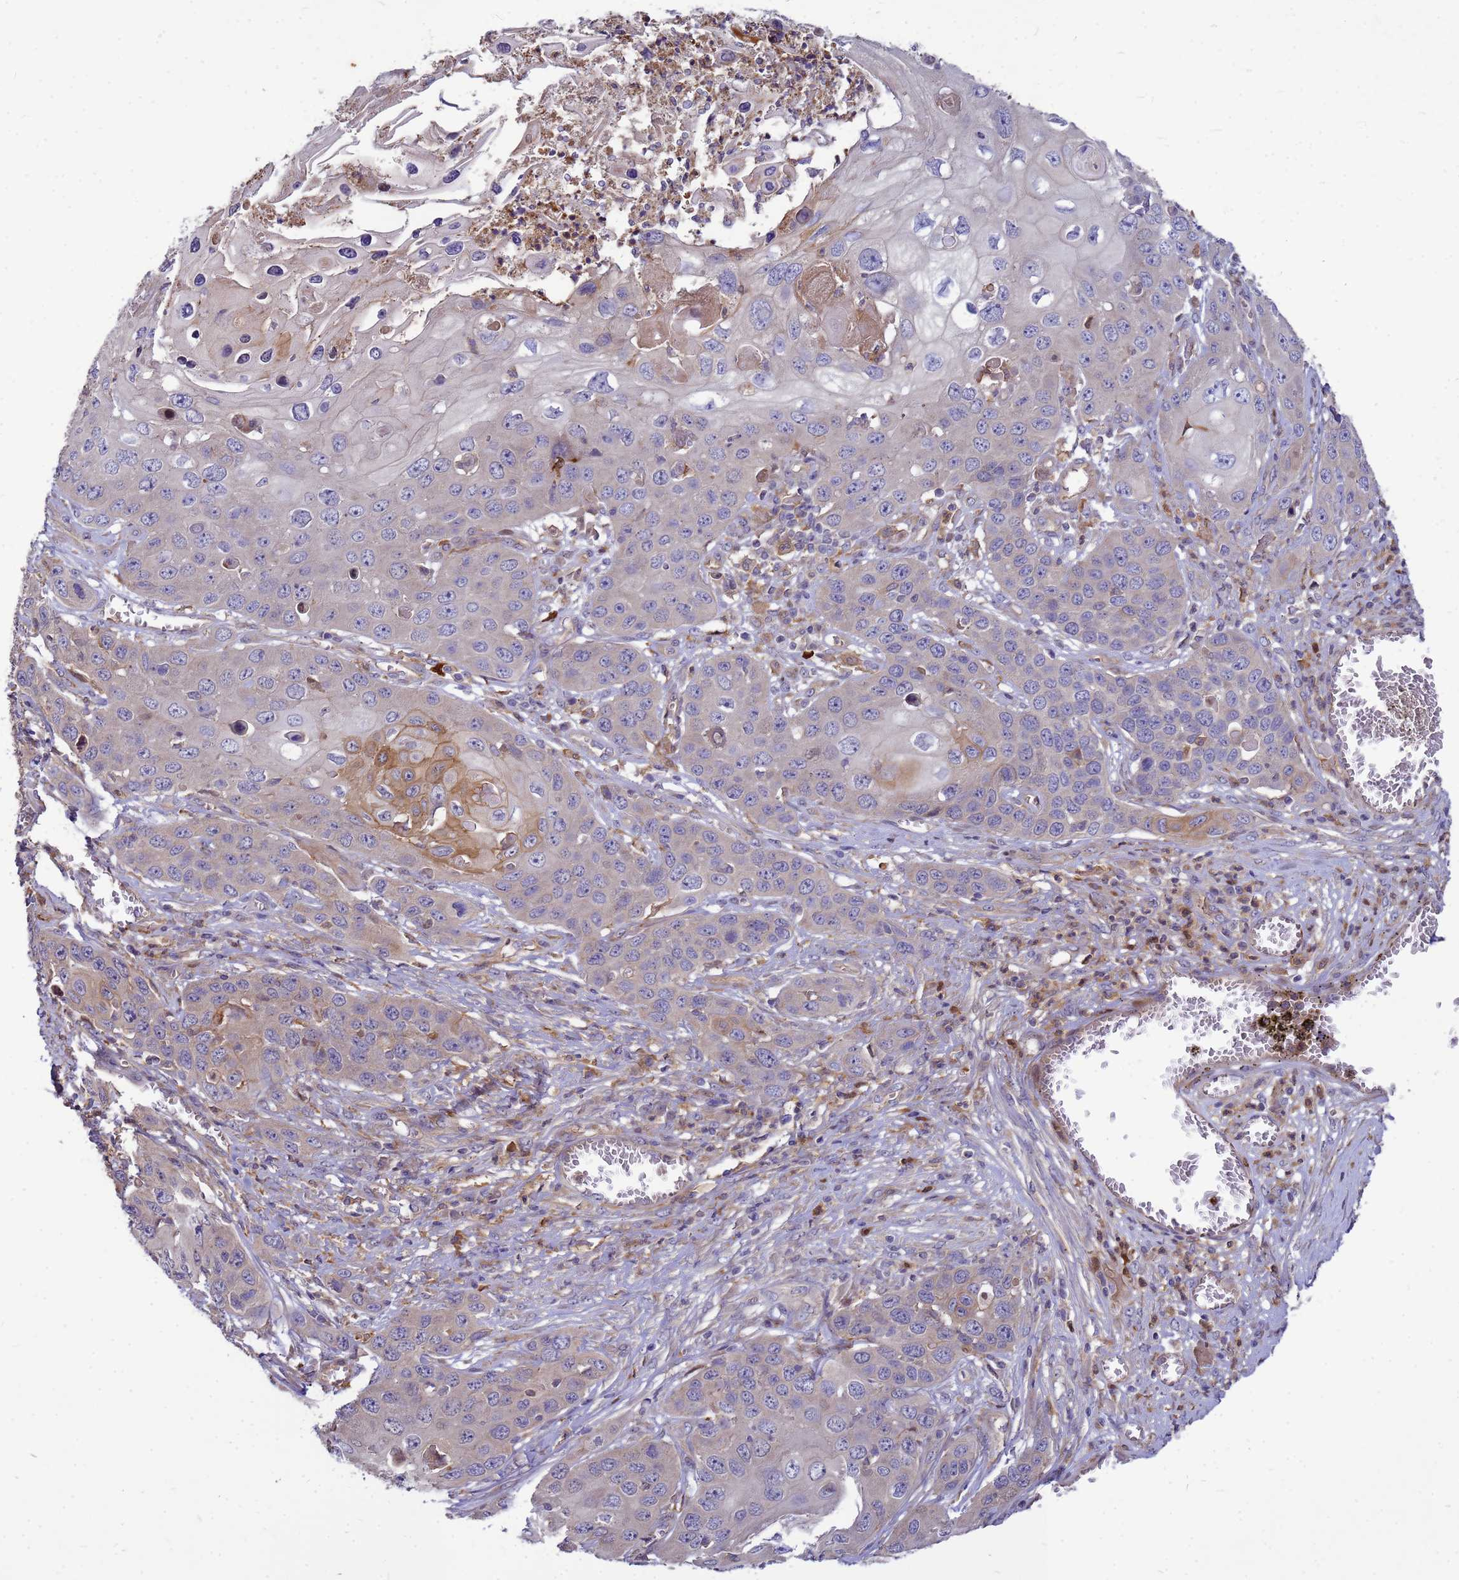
{"staining": {"intensity": "moderate", "quantity": "<25%", "location": "cytoplasmic/membranous"}, "tissue": "skin cancer", "cell_type": "Tumor cells", "image_type": "cancer", "snomed": [{"axis": "morphology", "description": "Squamous cell carcinoma, NOS"}, {"axis": "topography", "description": "Skin"}], "caption": "Moderate cytoplasmic/membranous positivity for a protein is appreciated in approximately <25% of tumor cells of squamous cell carcinoma (skin) using immunohistochemistry (IHC).", "gene": "RNF215", "patient": {"sex": "male", "age": 55}}